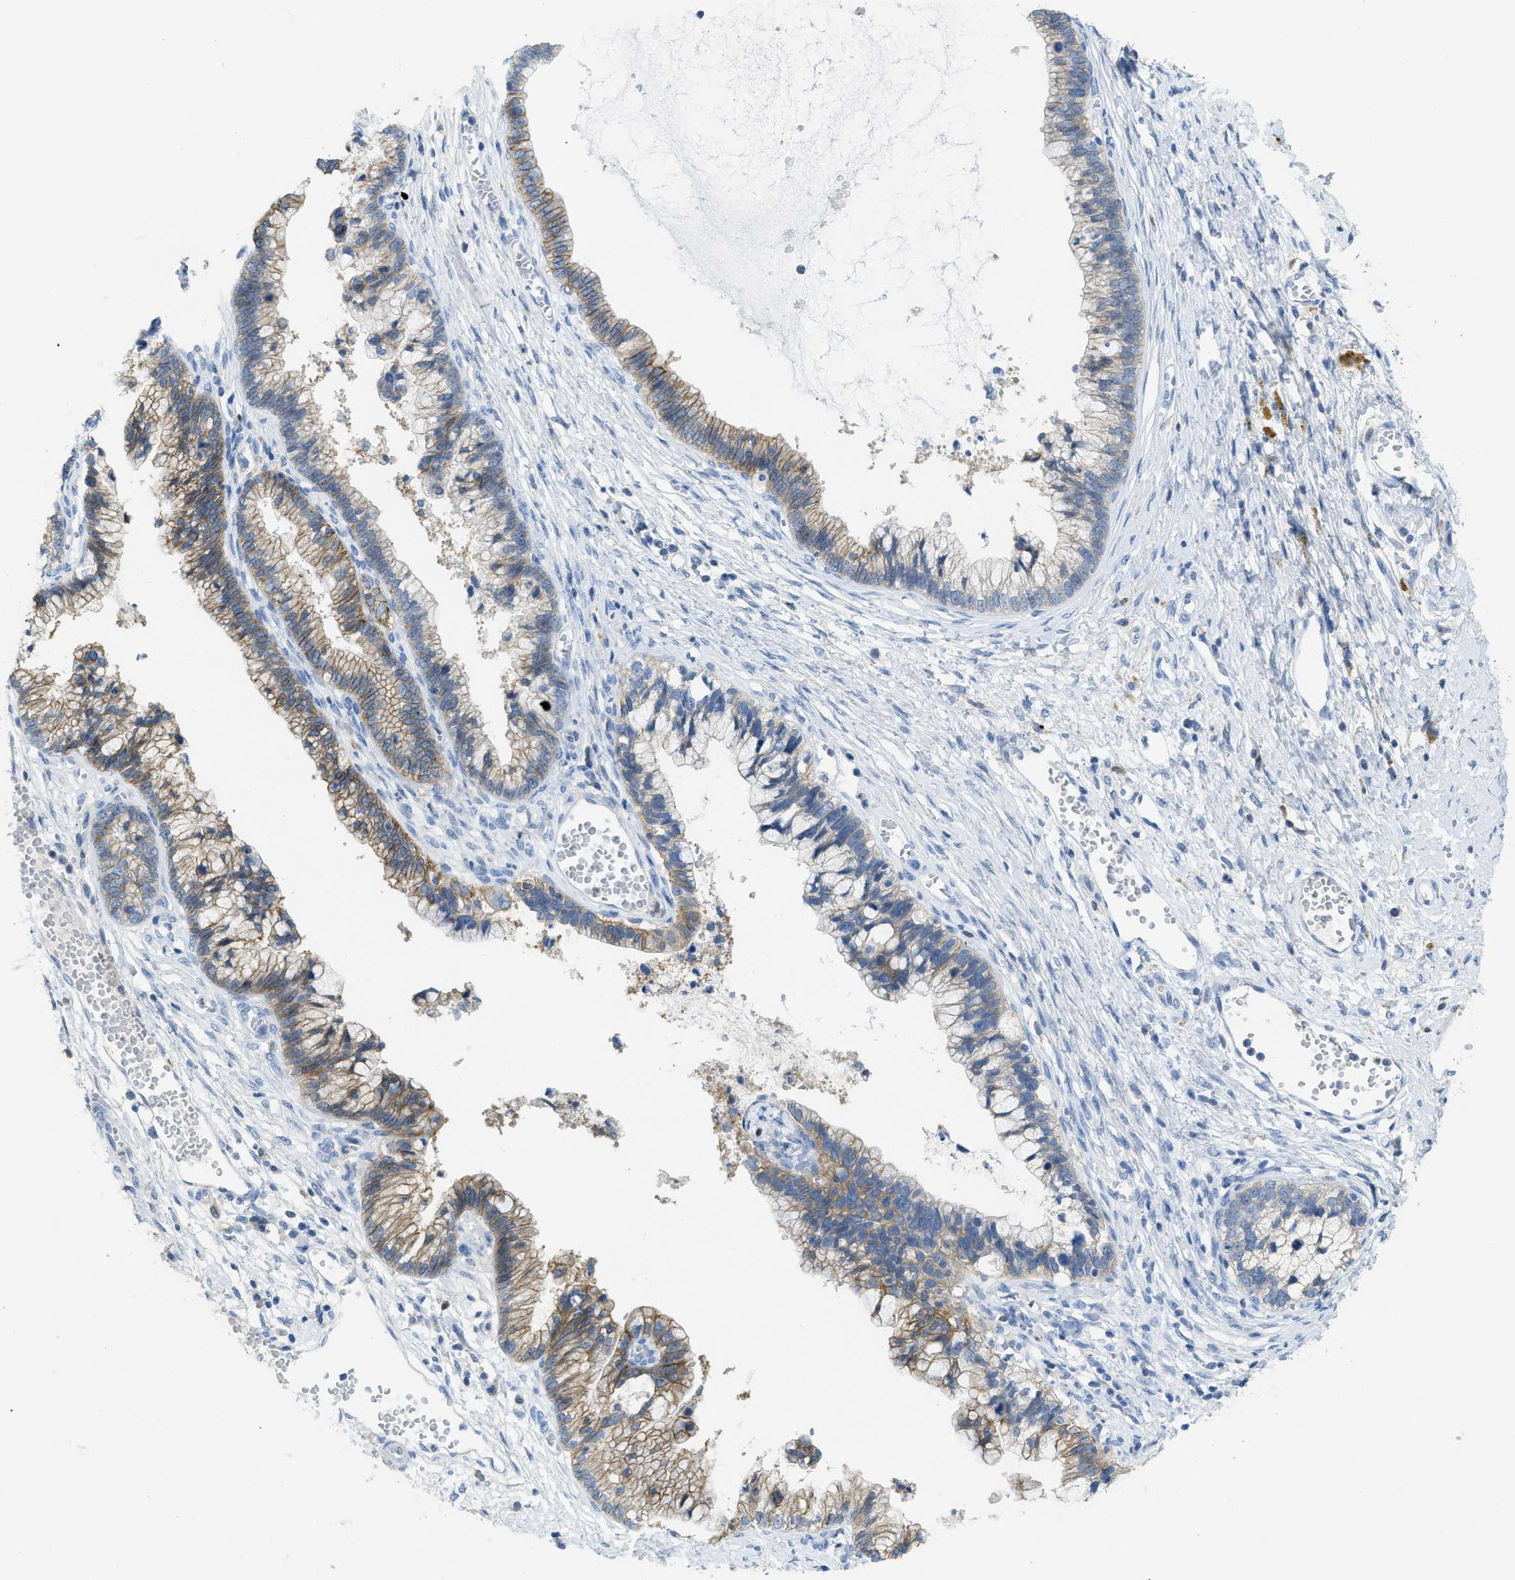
{"staining": {"intensity": "moderate", "quantity": ">75%", "location": "cytoplasmic/membranous"}, "tissue": "cervical cancer", "cell_type": "Tumor cells", "image_type": "cancer", "snomed": [{"axis": "morphology", "description": "Adenocarcinoma, NOS"}, {"axis": "topography", "description": "Cervix"}], "caption": "Protein staining of cervical cancer (adenocarcinoma) tissue exhibits moderate cytoplasmic/membranous expression in approximately >75% of tumor cells. (IHC, brightfield microscopy, high magnification).", "gene": "CNNM4", "patient": {"sex": "female", "age": 44}}